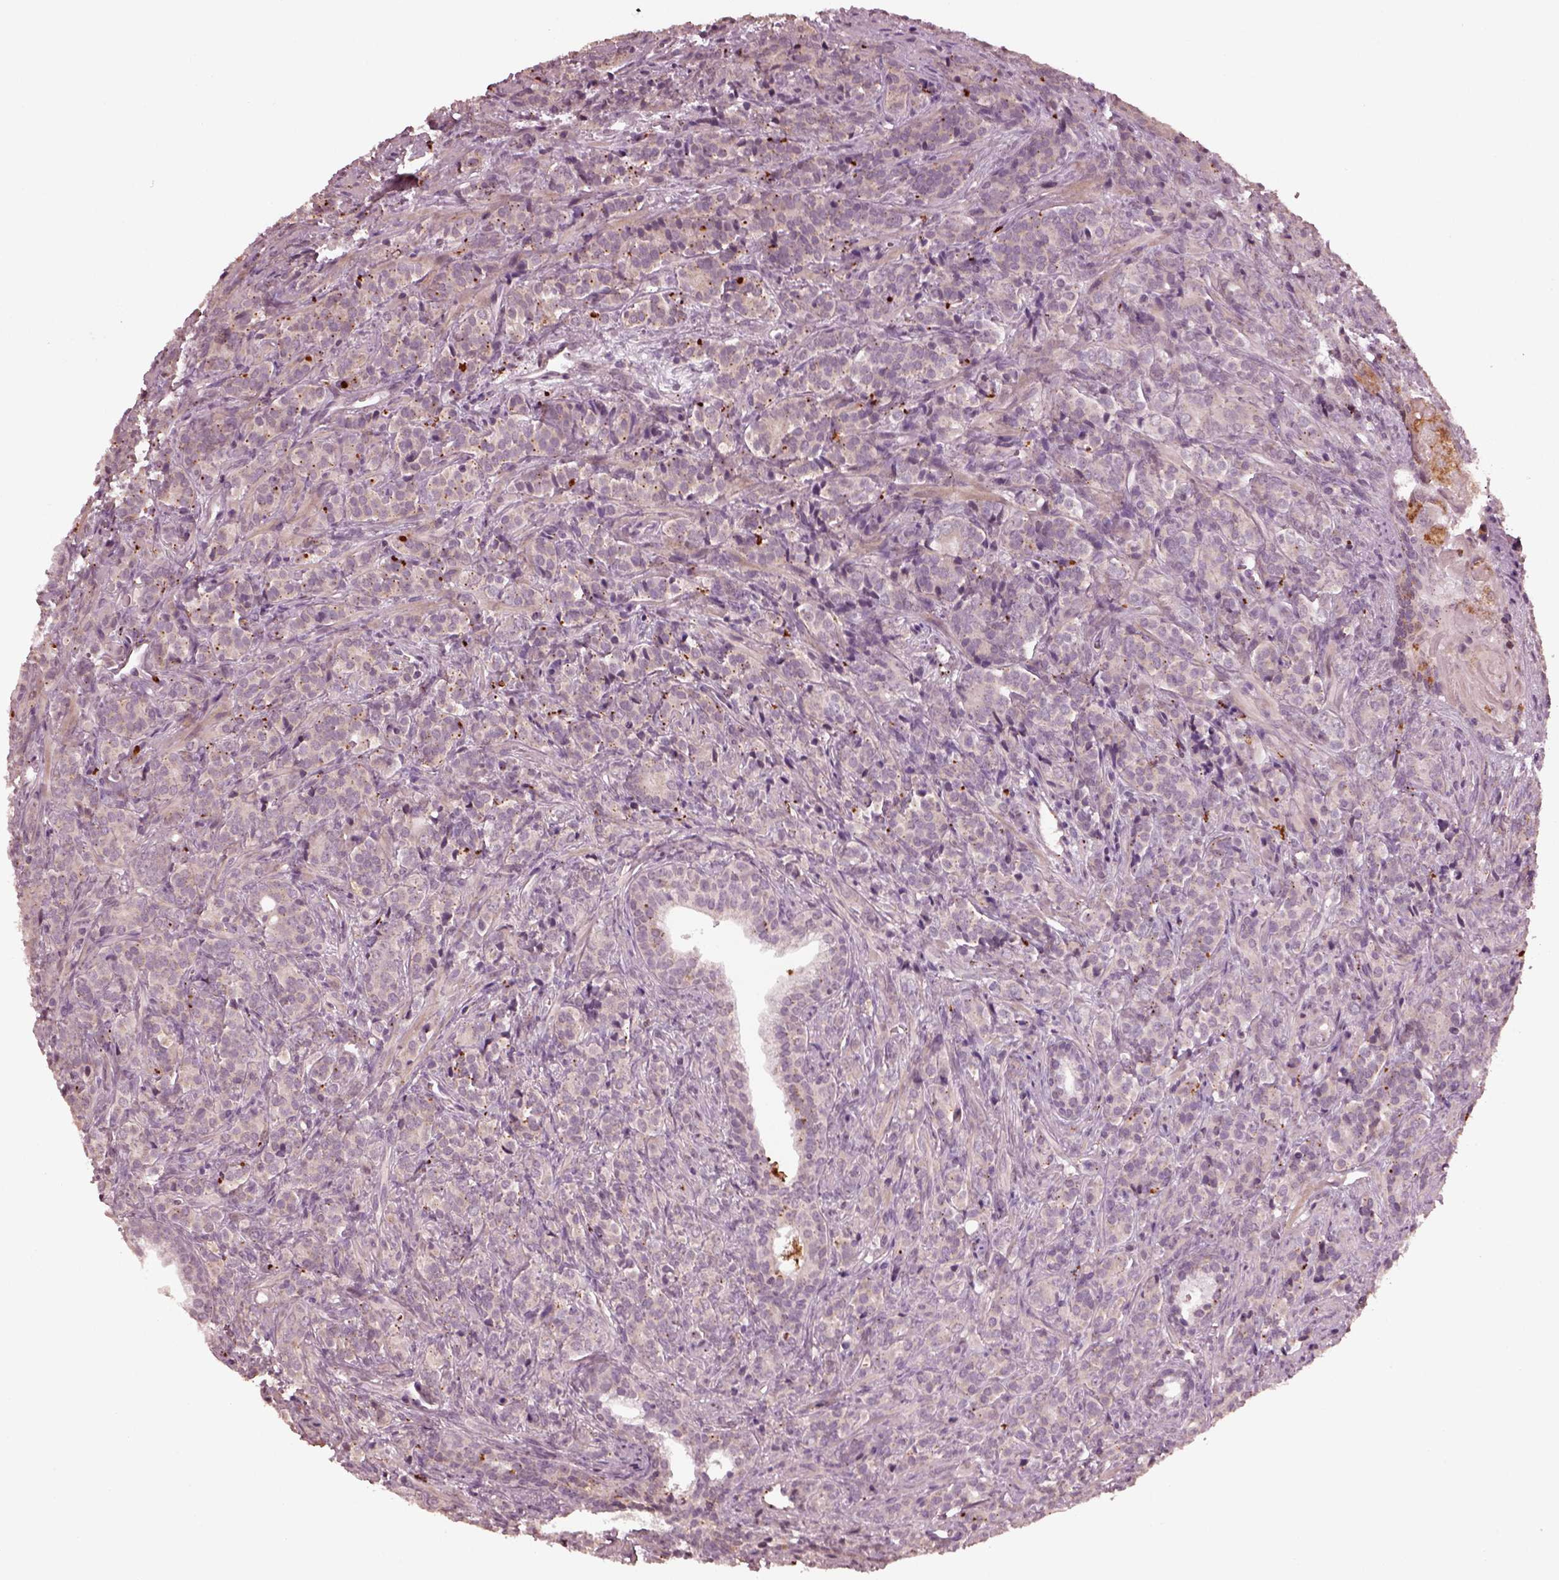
{"staining": {"intensity": "negative", "quantity": "none", "location": "none"}, "tissue": "prostate cancer", "cell_type": "Tumor cells", "image_type": "cancer", "snomed": [{"axis": "morphology", "description": "Adenocarcinoma, High grade"}, {"axis": "topography", "description": "Prostate"}], "caption": "This is an immunohistochemistry histopathology image of human prostate adenocarcinoma (high-grade). There is no expression in tumor cells.", "gene": "RUFY3", "patient": {"sex": "male", "age": 84}}